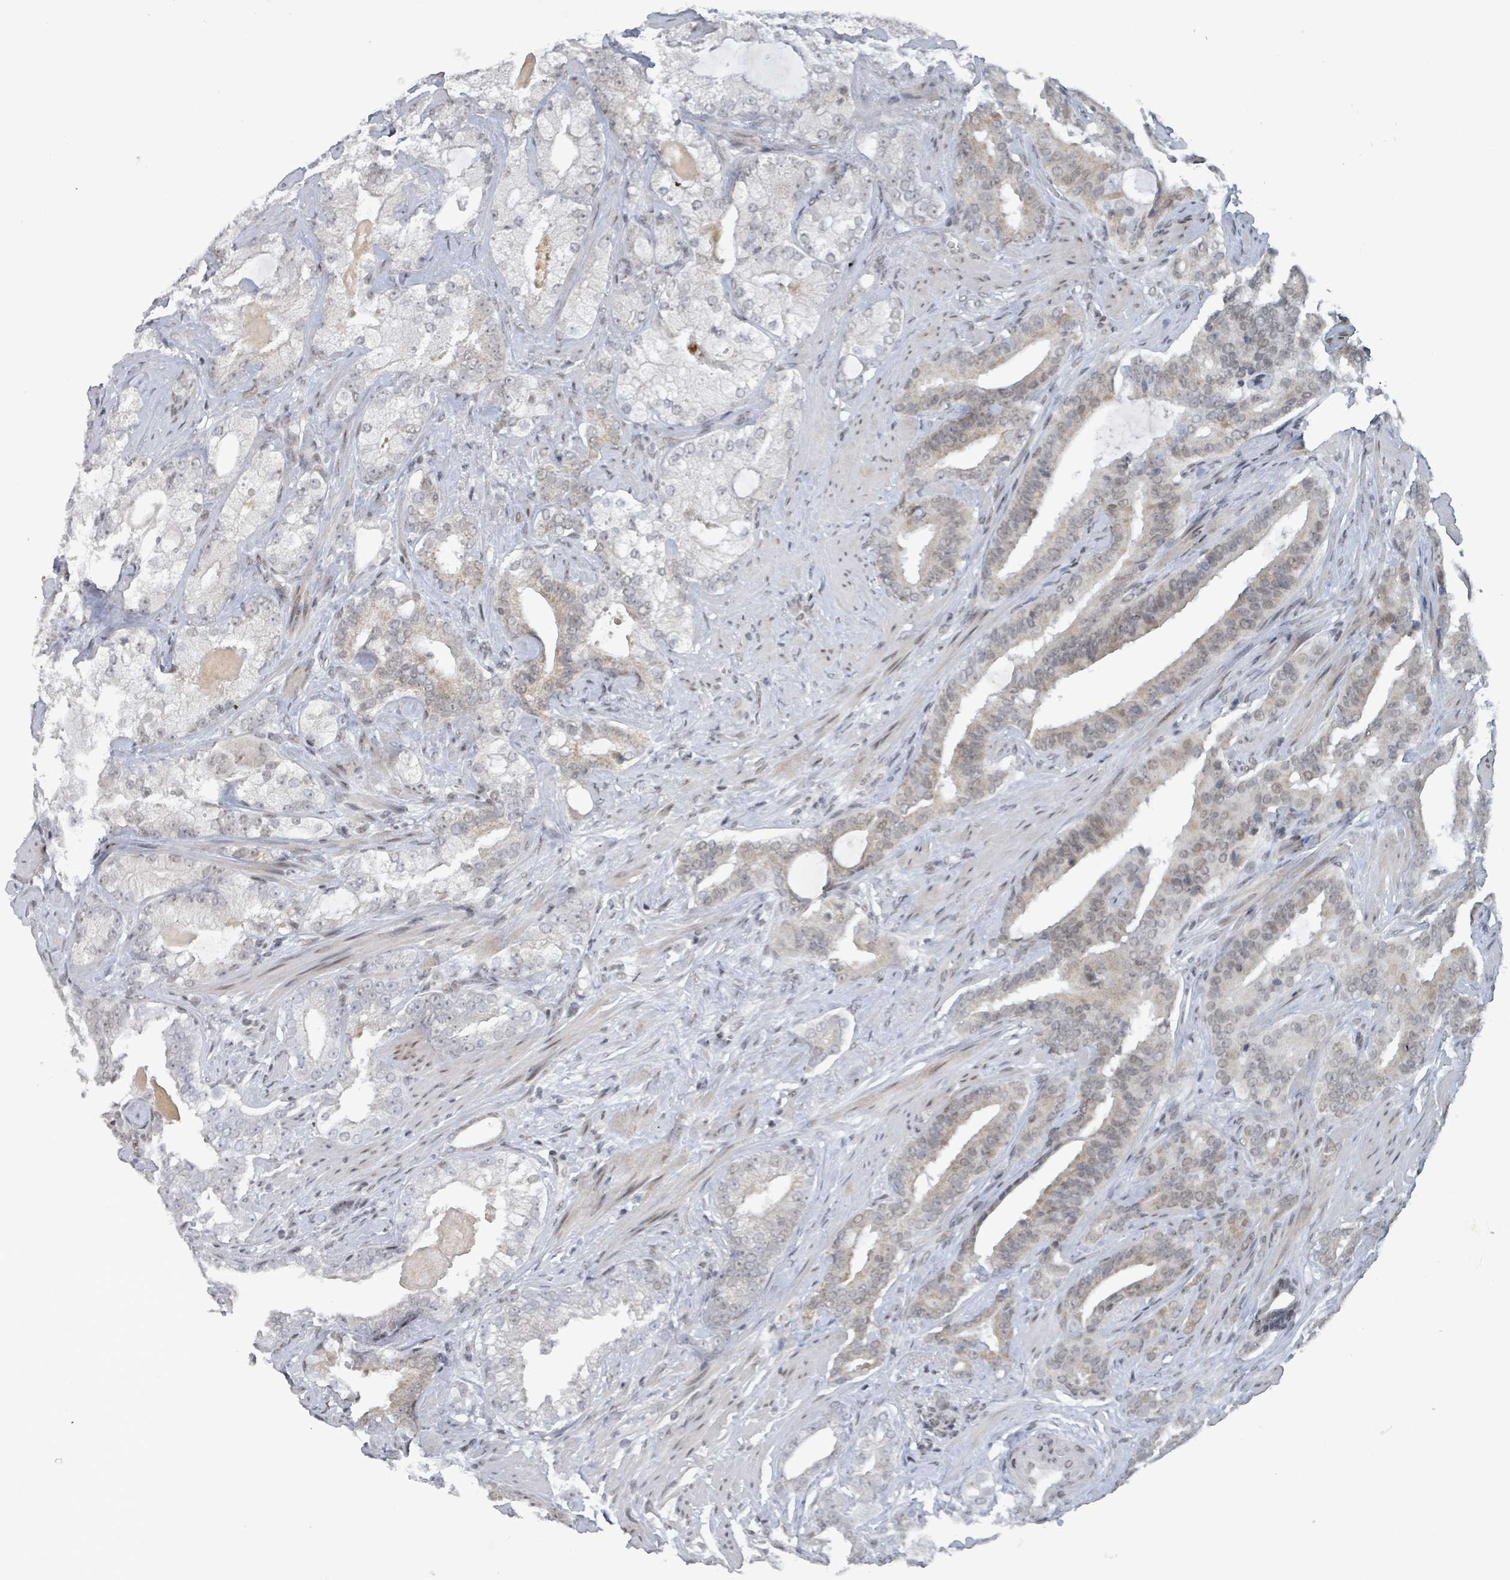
{"staining": {"intensity": "weak", "quantity": "25%-75%", "location": "nuclear"}, "tissue": "prostate cancer", "cell_type": "Tumor cells", "image_type": "cancer", "snomed": [{"axis": "morphology", "description": "Adenocarcinoma, High grade"}, {"axis": "topography", "description": "Prostate"}], "caption": "Tumor cells demonstrate low levels of weak nuclear staining in approximately 25%-75% of cells in prostate cancer (adenocarcinoma (high-grade)). The staining is performed using DAB brown chromogen to label protein expression. The nuclei are counter-stained blue using hematoxylin.", "gene": "BANP", "patient": {"sex": "male", "age": 64}}